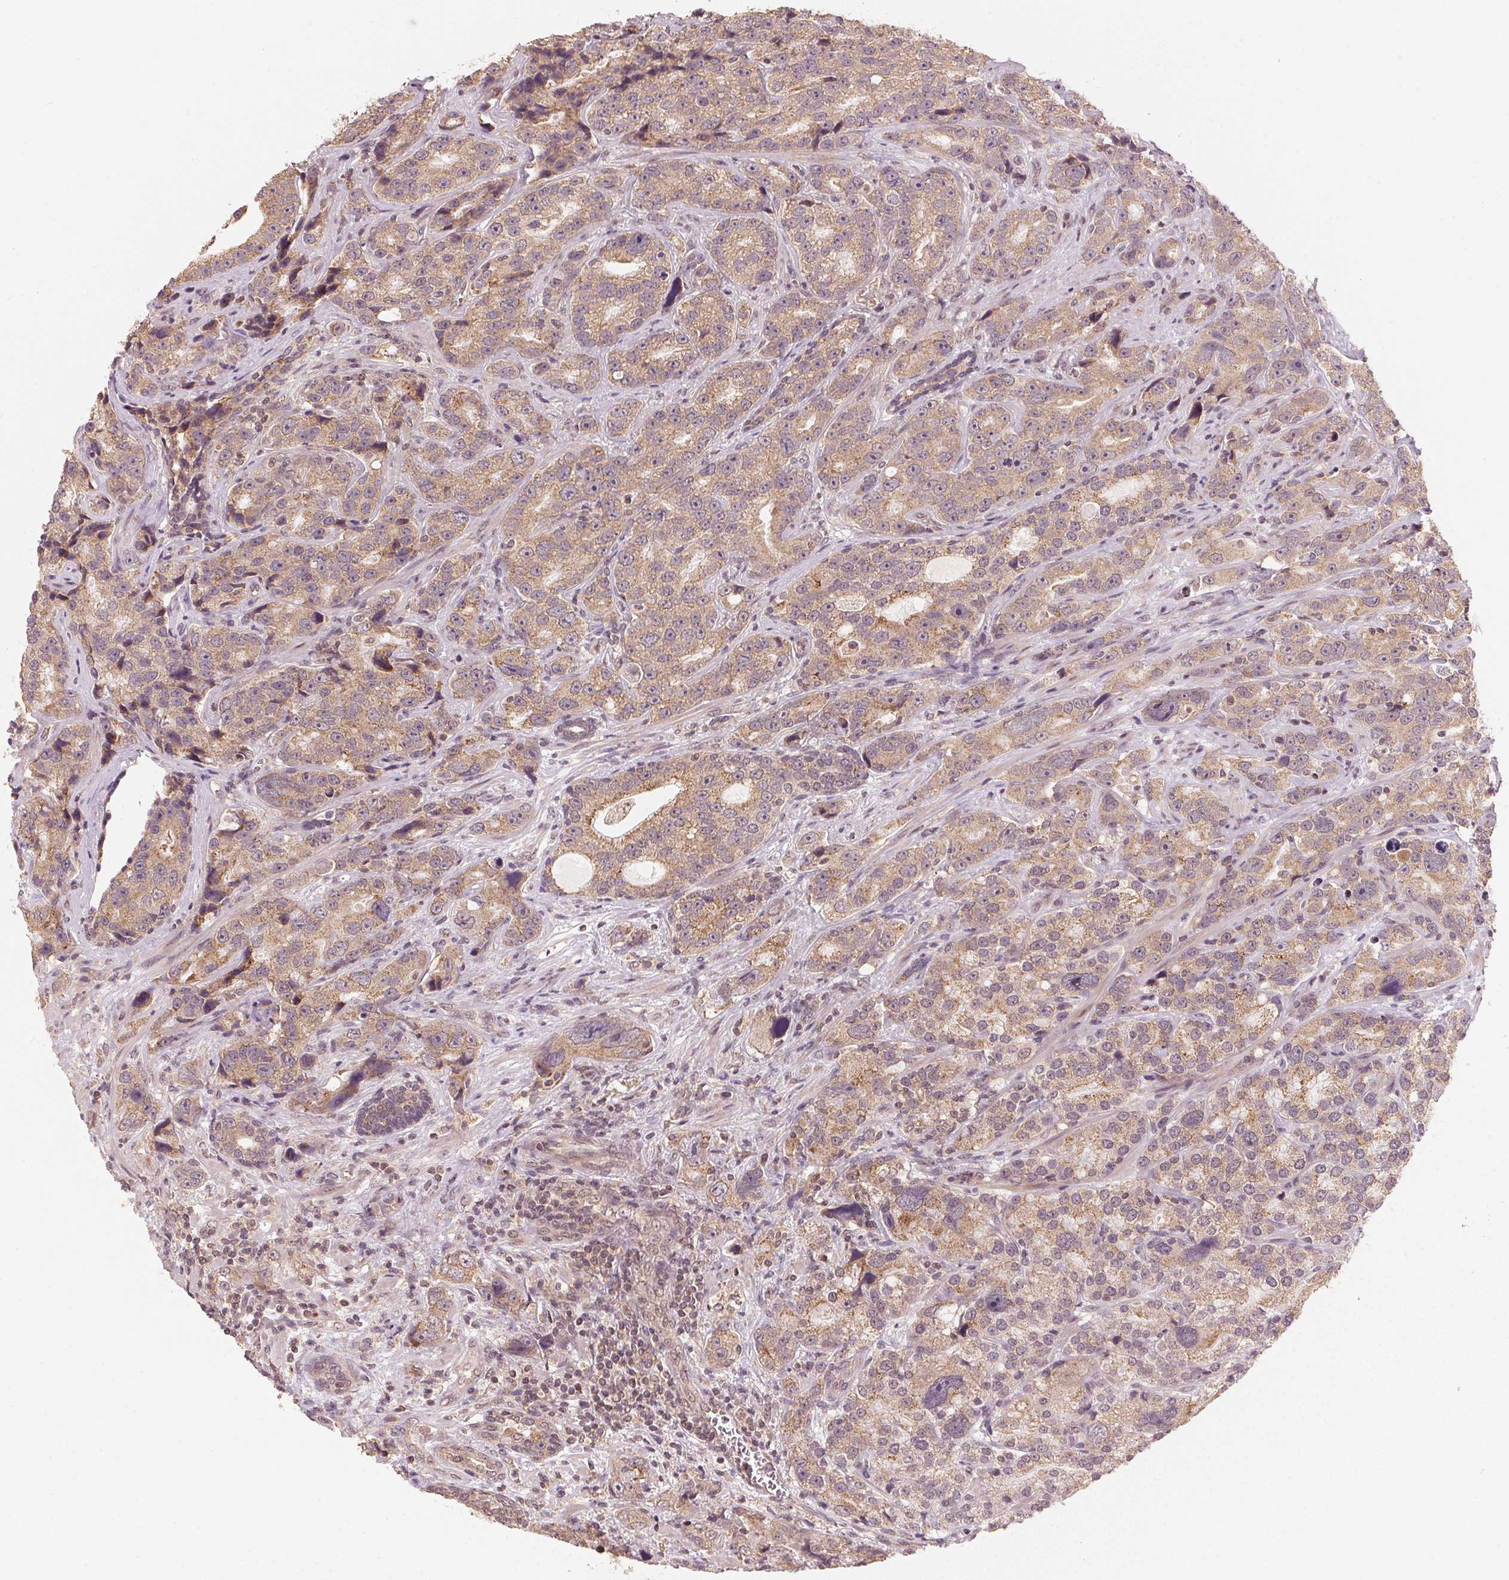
{"staining": {"intensity": "moderate", "quantity": ">75%", "location": "cytoplasmic/membranous"}, "tissue": "prostate cancer", "cell_type": "Tumor cells", "image_type": "cancer", "snomed": [{"axis": "morphology", "description": "Adenocarcinoma, NOS"}, {"axis": "topography", "description": "Prostate"}], "caption": "Adenocarcinoma (prostate) tissue displays moderate cytoplasmic/membranous positivity in about >75% of tumor cells (IHC, brightfield microscopy, high magnification).", "gene": "C2orf73", "patient": {"sex": "male", "age": 63}}